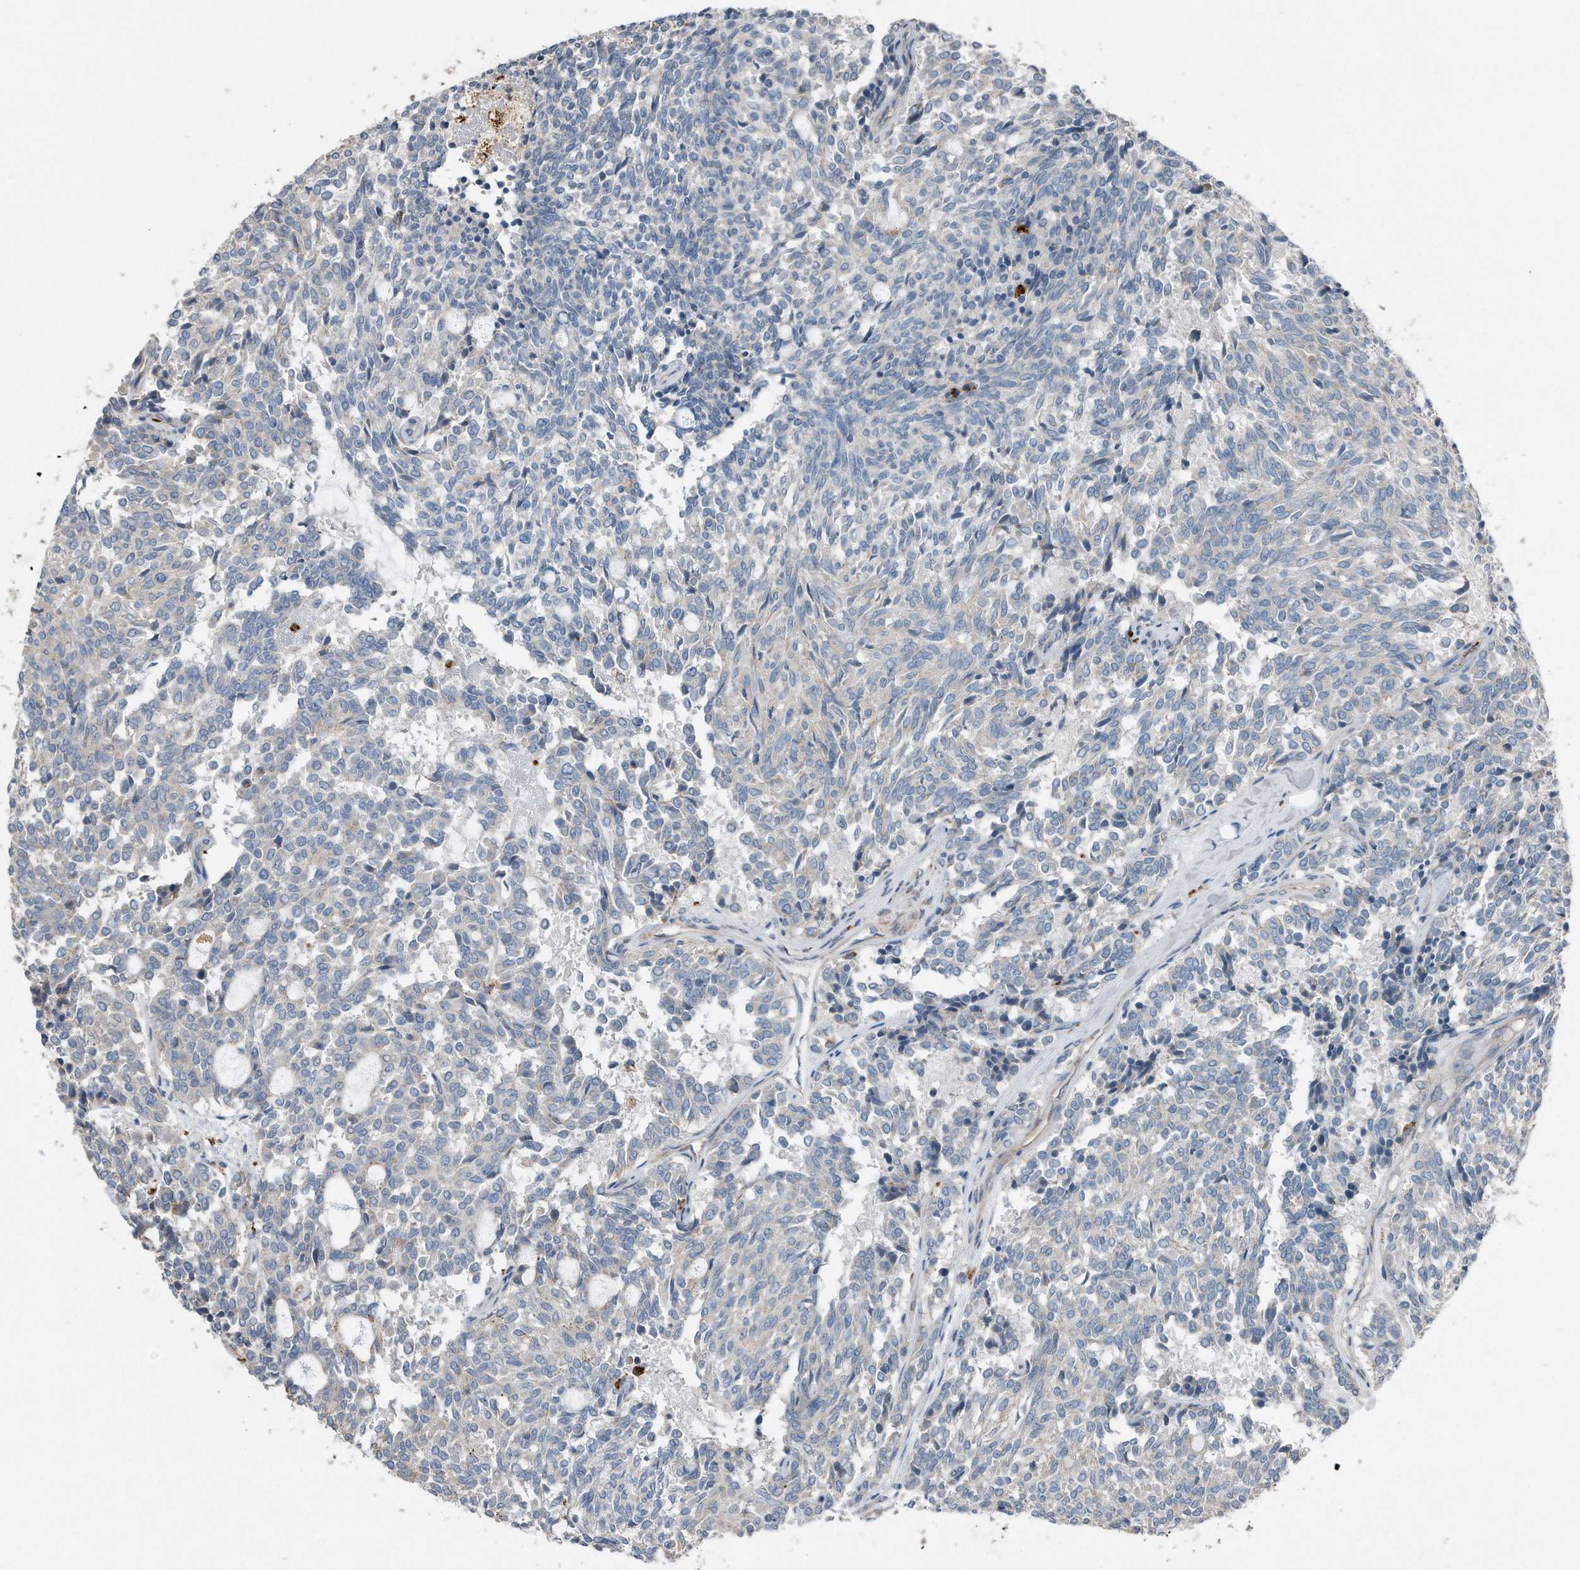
{"staining": {"intensity": "negative", "quantity": "none", "location": "none"}, "tissue": "carcinoid", "cell_type": "Tumor cells", "image_type": "cancer", "snomed": [{"axis": "morphology", "description": "Carcinoid, malignant, NOS"}, {"axis": "topography", "description": "Pancreas"}], "caption": "A micrograph of human carcinoid is negative for staining in tumor cells.", "gene": "ZNF772", "patient": {"sex": "female", "age": 54}}